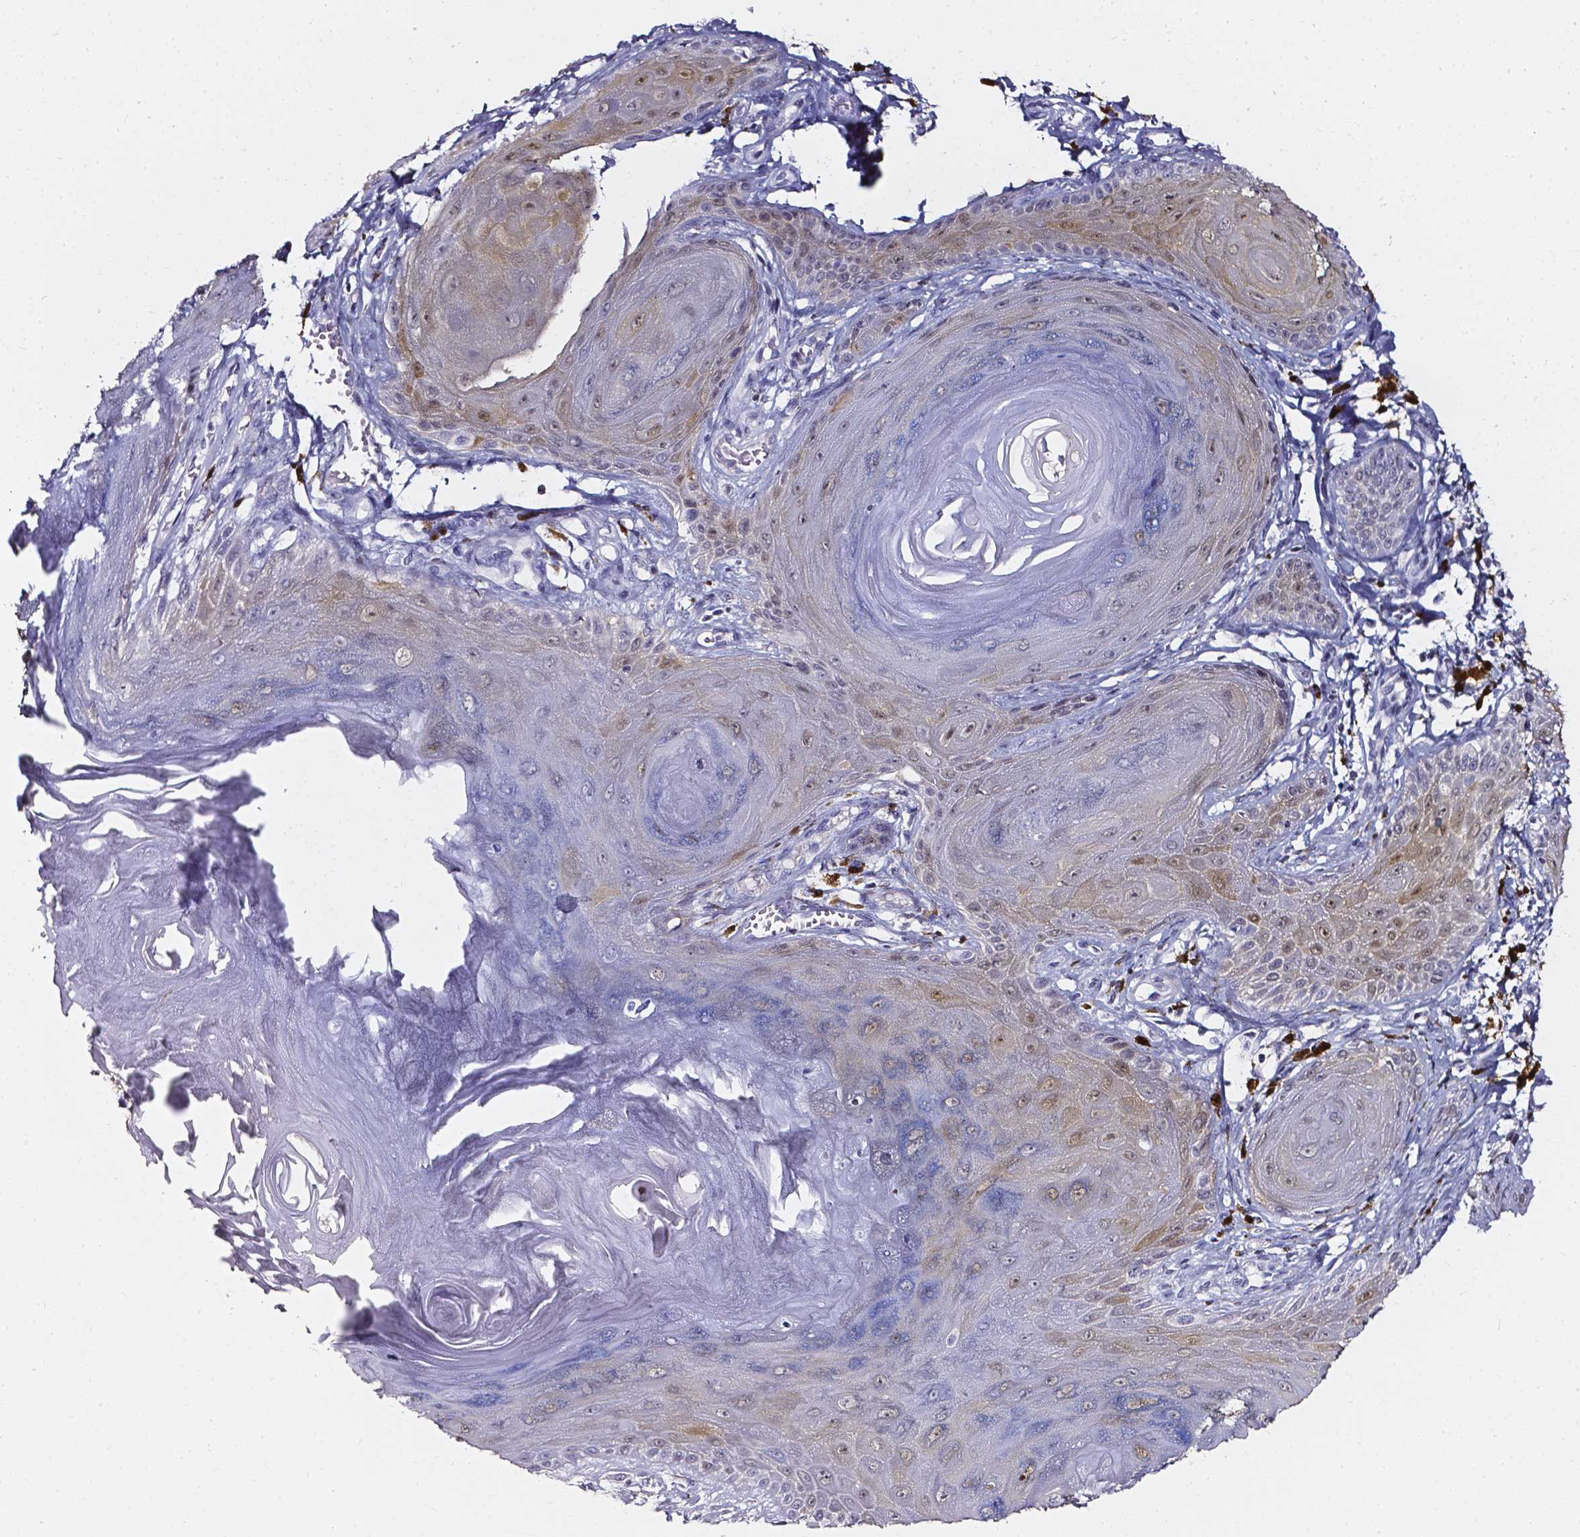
{"staining": {"intensity": "weak", "quantity": "25%-75%", "location": "cytoplasmic/membranous,nuclear"}, "tissue": "melanoma", "cell_type": "Tumor cells", "image_type": "cancer", "snomed": [{"axis": "morphology", "description": "Malignant melanoma, NOS"}, {"axis": "topography", "description": "Skin"}], "caption": "Tumor cells reveal low levels of weak cytoplasmic/membranous and nuclear expression in approximately 25%-75% of cells in human melanoma.", "gene": "AKR1B10", "patient": {"sex": "female", "age": 80}}